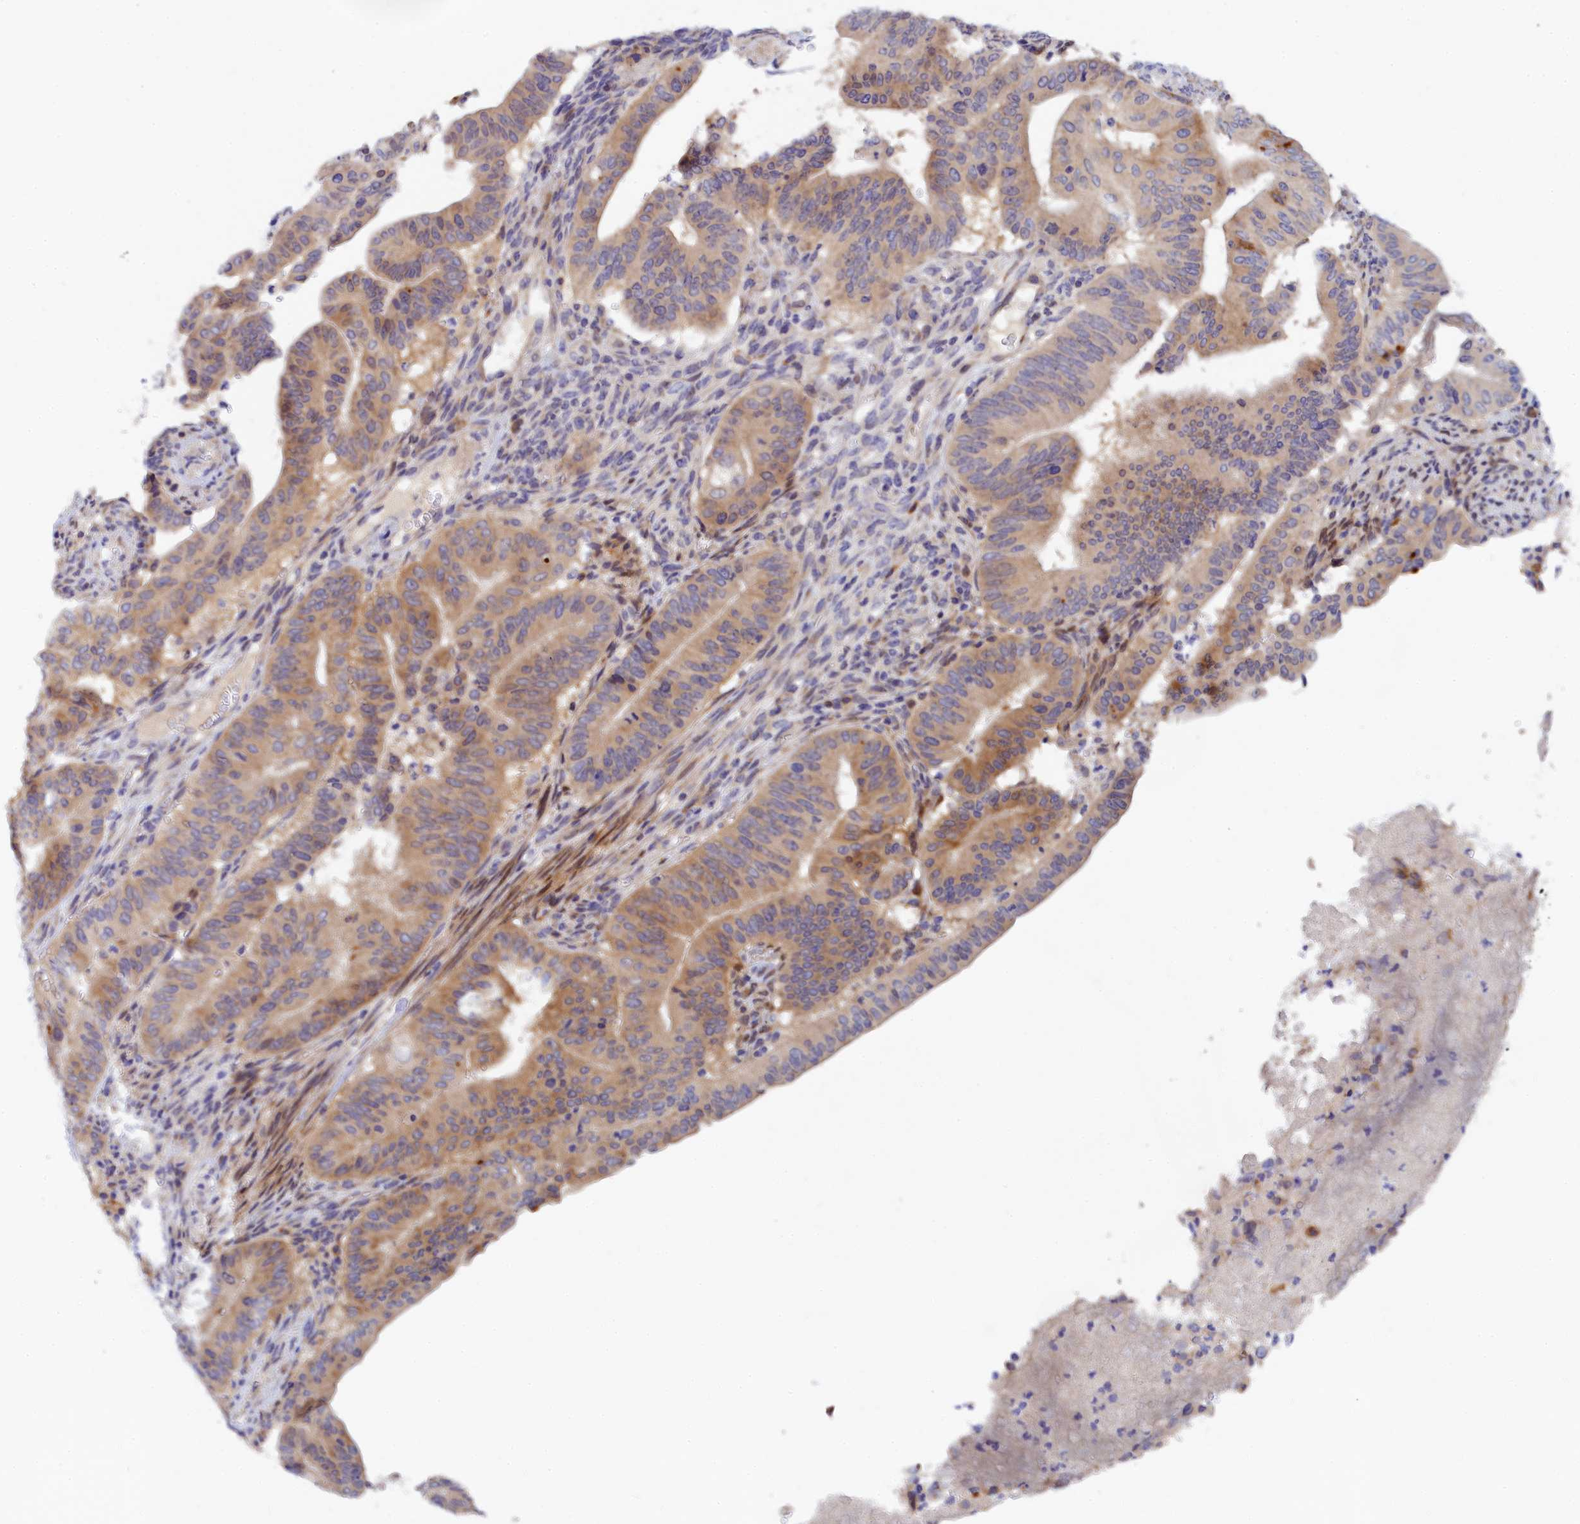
{"staining": {"intensity": "weak", "quantity": ">75%", "location": "cytoplasmic/membranous"}, "tissue": "pancreatic cancer", "cell_type": "Tumor cells", "image_type": "cancer", "snomed": [{"axis": "morphology", "description": "Adenocarcinoma, NOS"}, {"axis": "topography", "description": "Pancreas"}], "caption": "Tumor cells show low levels of weak cytoplasmic/membranous positivity in approximately >75% of cells in human pancreatic adenocarcinoma. The staining is performed using DAB (3,3'-diaminobenzidine) brown chromogen to label protein expression. The nuclei are counter-stained blue using hematoxylin.", "gene": "SPATA5L1", "patient": {"sex": "female", "age": 77}}